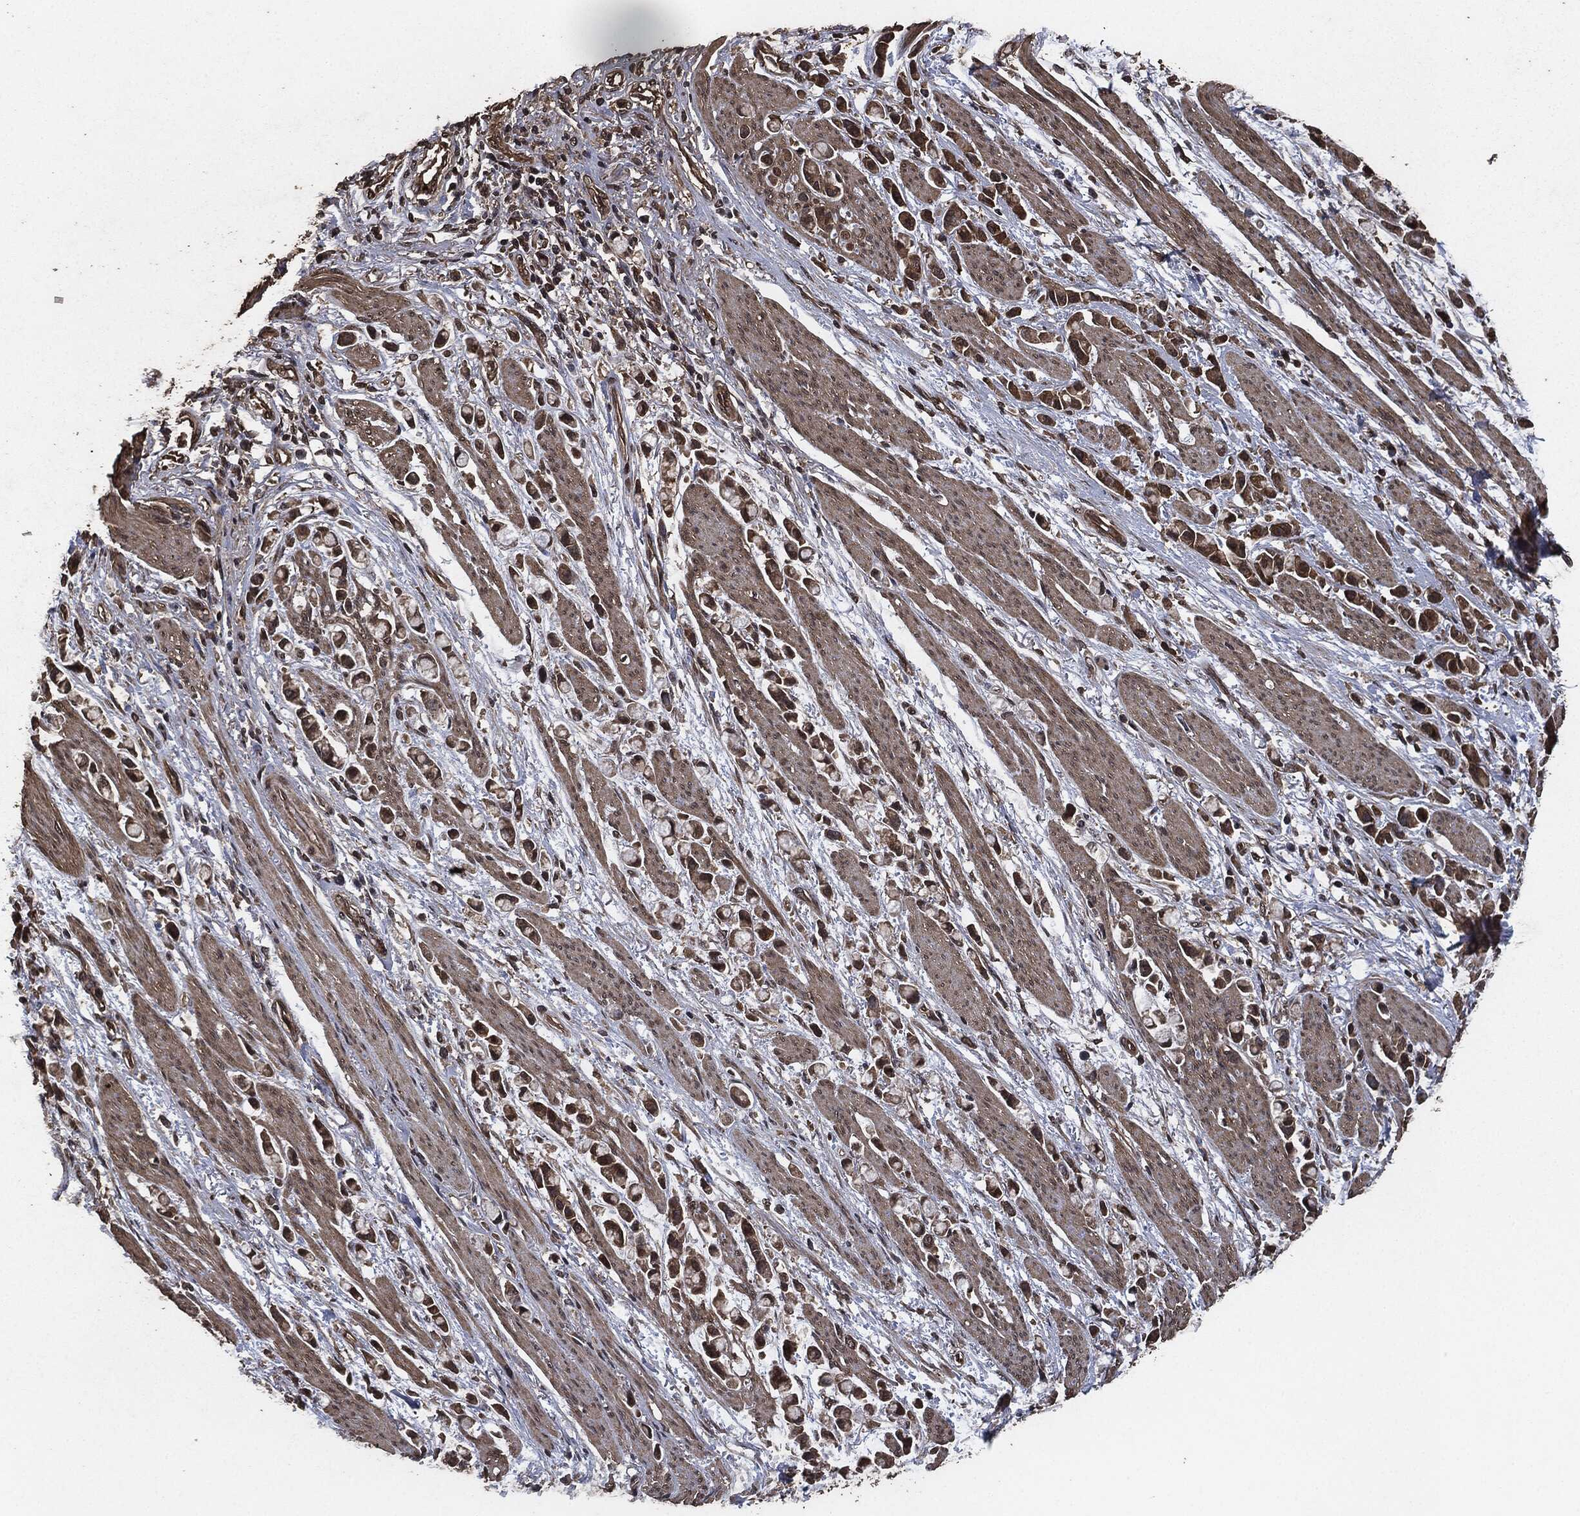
{"staining": {"intensity": "moderate", "quantity": "25%-75%", "location": "cytoplasmic/membranous"}, "tissue": "stomach cancer", "cell_type": "Tumor cells", "image_type": "cancer", "snomed": [{"axis": "morphology", "description": "Adenocarcinoma, NOS"}, {"axis": "topography", "description": "Stomach"}], "caption": "Immunohistochemistry (IHC) (DAB) staining of human stomach cancer exhibits moderate cytoplasmic/membranous protein expression in about 25%-75% of tumor cells. The protein is shown in brown color, while the nuclei are stained blue.", "gene": "AKT1S1", "patient": {"sex": "female", "age": 81}}